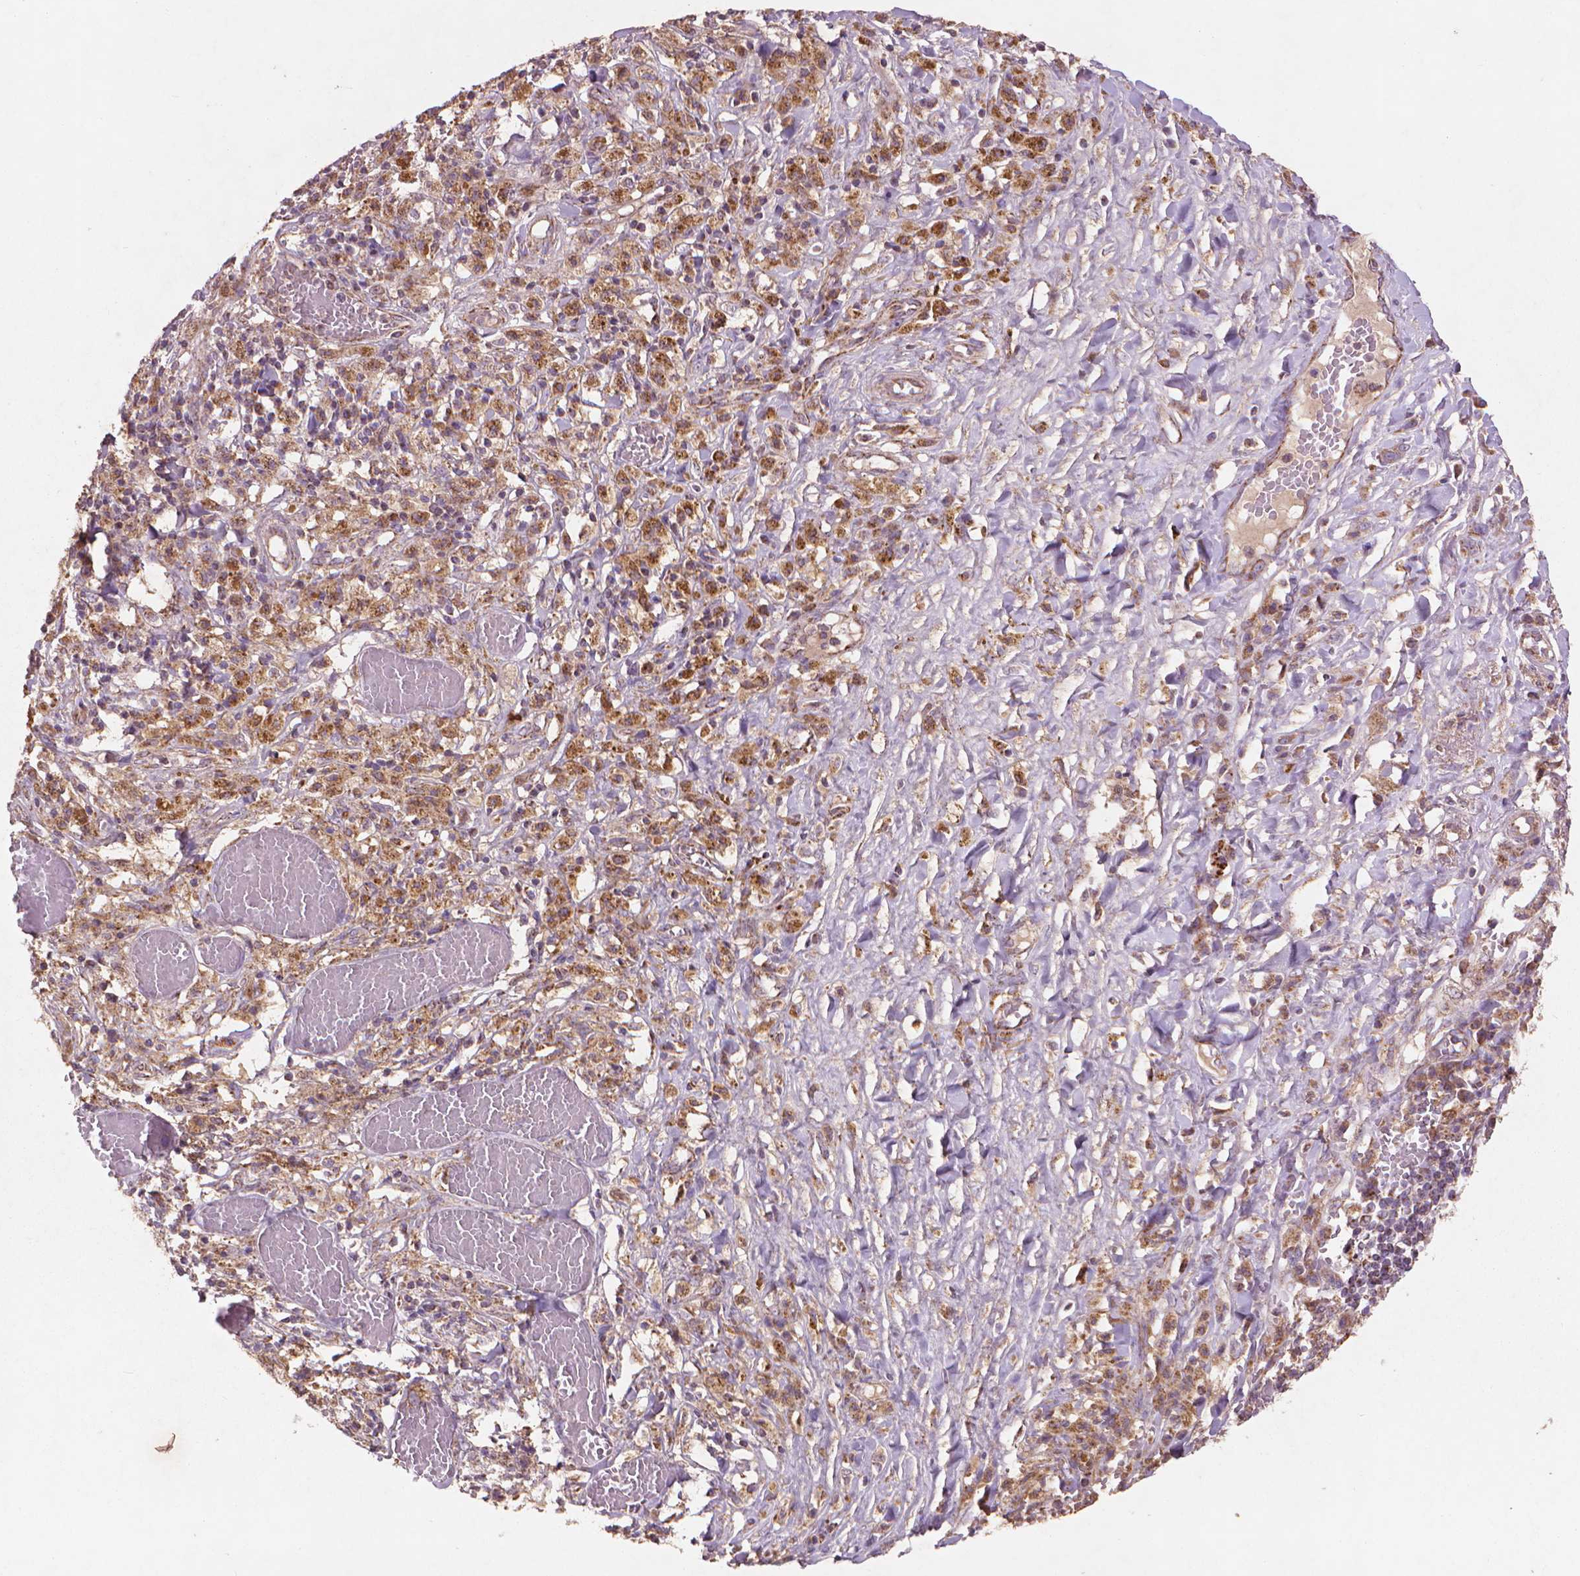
{"staining": {"intensity": "moderate", "quantity": ">75%", "location": "cytoplasmic/membranous"}, "tissue": "melanoma", "cell_type": "Tumor cells", "image_type": "cancer", "snomed": [{"axis": "morphology", "description": "Malignant melanoma, NOS"}, {"axis": "topography", "description": "Skin"}], "caption": "This is a photomicrograph of immunohistochemistry staining of melanoma, which shows moderate staining in the cytoplasmic/membranous of tumor cells.", "gene": "NLRX1", "patient": {"sex": "female", "age": 91}}